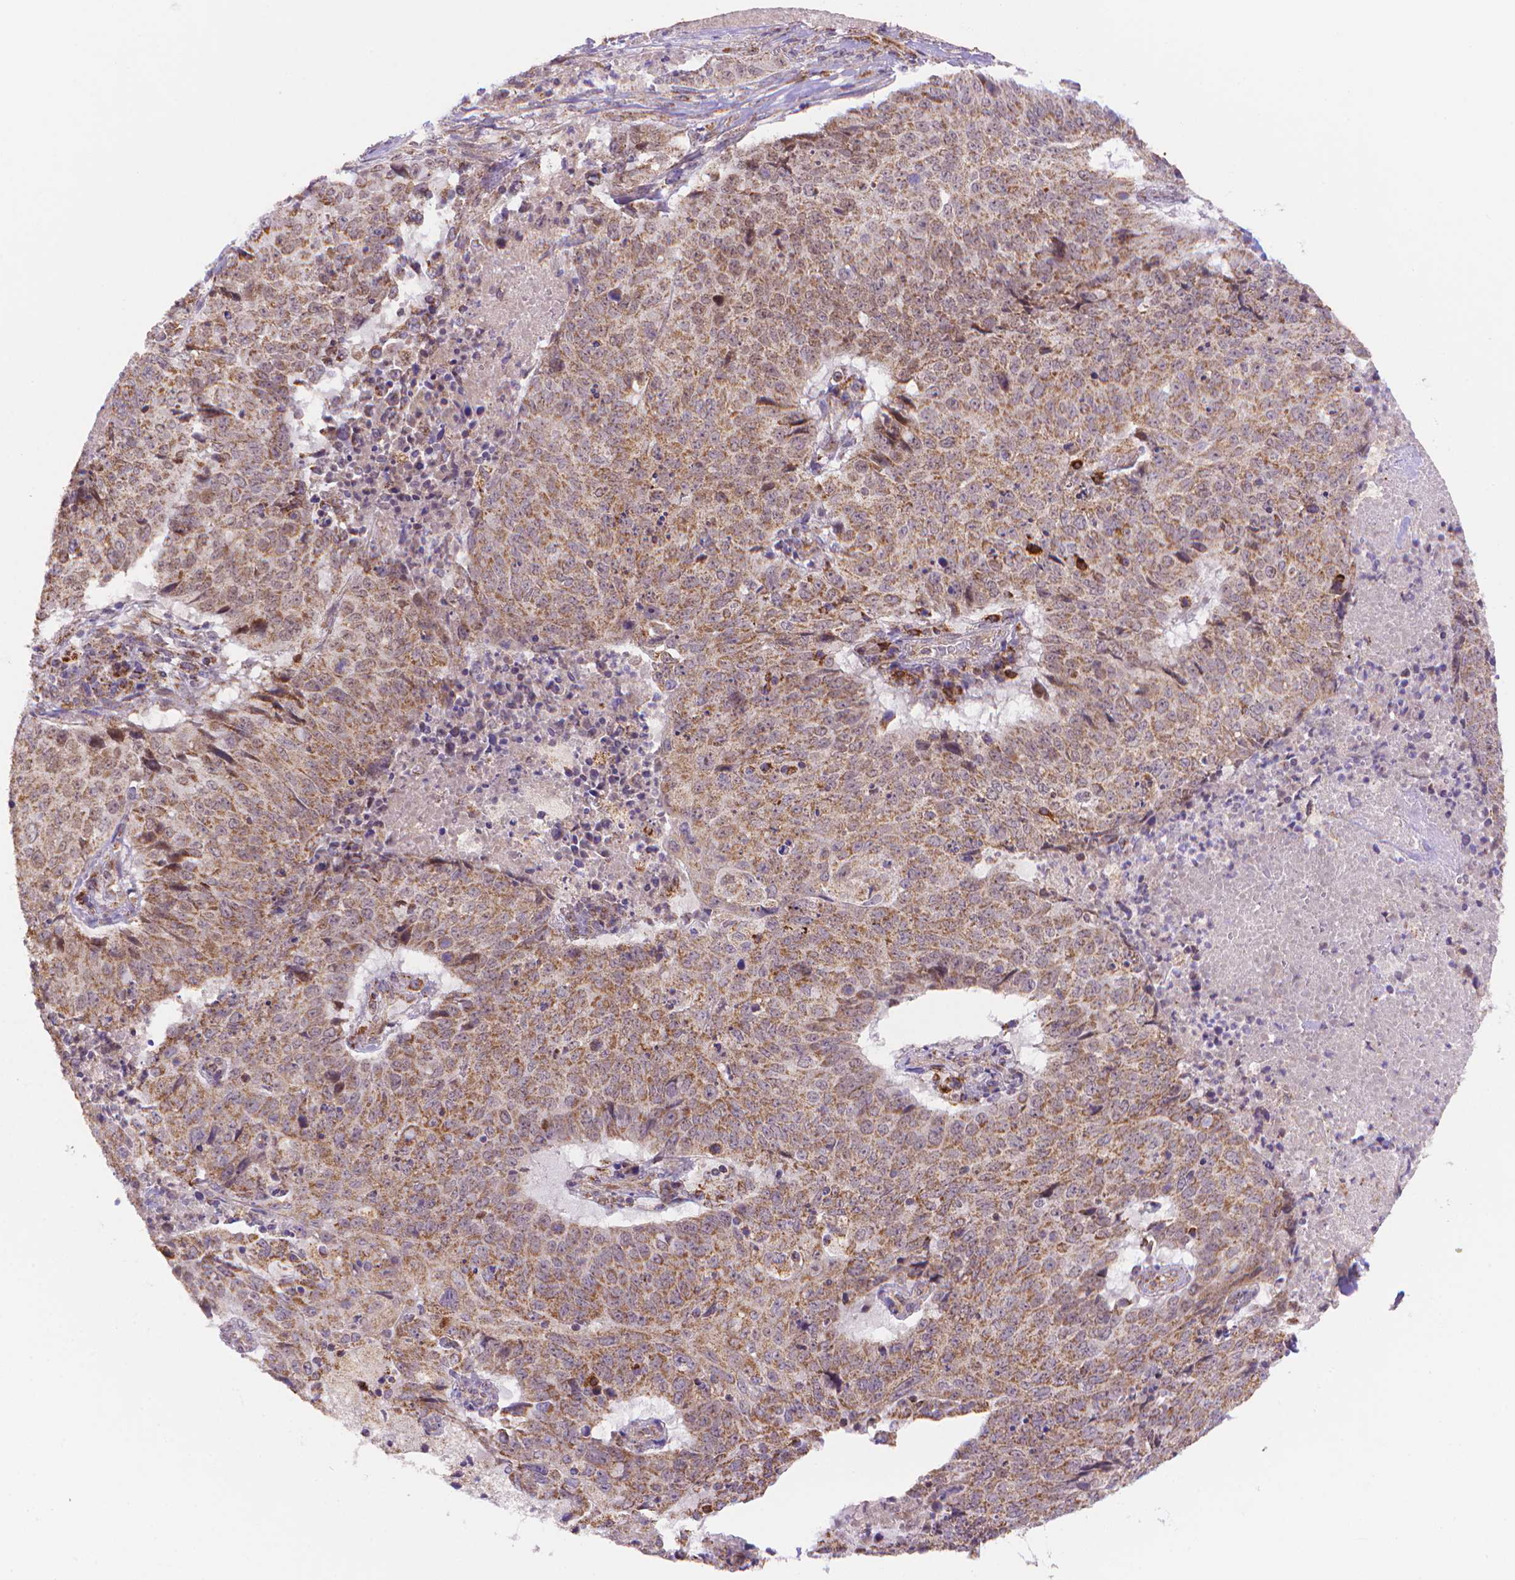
{"staining": {"intensity": "moderate", "quantity": ">75%", "location": "cytoplasmic/membranous"}, "tissue": "lung cancer", "cell_type": "Tumor cells", "image_type": "cancer", "snomed": [{"axis": "morphology", "description": "Normal tissue, NOS"}, {"axis": "morphology", "description": "Squamous cell carcinoma, NOS"}, {"axis": "topography", "description": "Bronchus"}, {"axis": "topography", "description": "Lung"}], "caption": "Protein expression analysis of squamous cell carcinoma (lung) displays moderate cytoplasmic/membranous positivity in about >75% of tumor cells.", "gene": "CYYR1", "patient": {"sex": "male", "age": 64}}